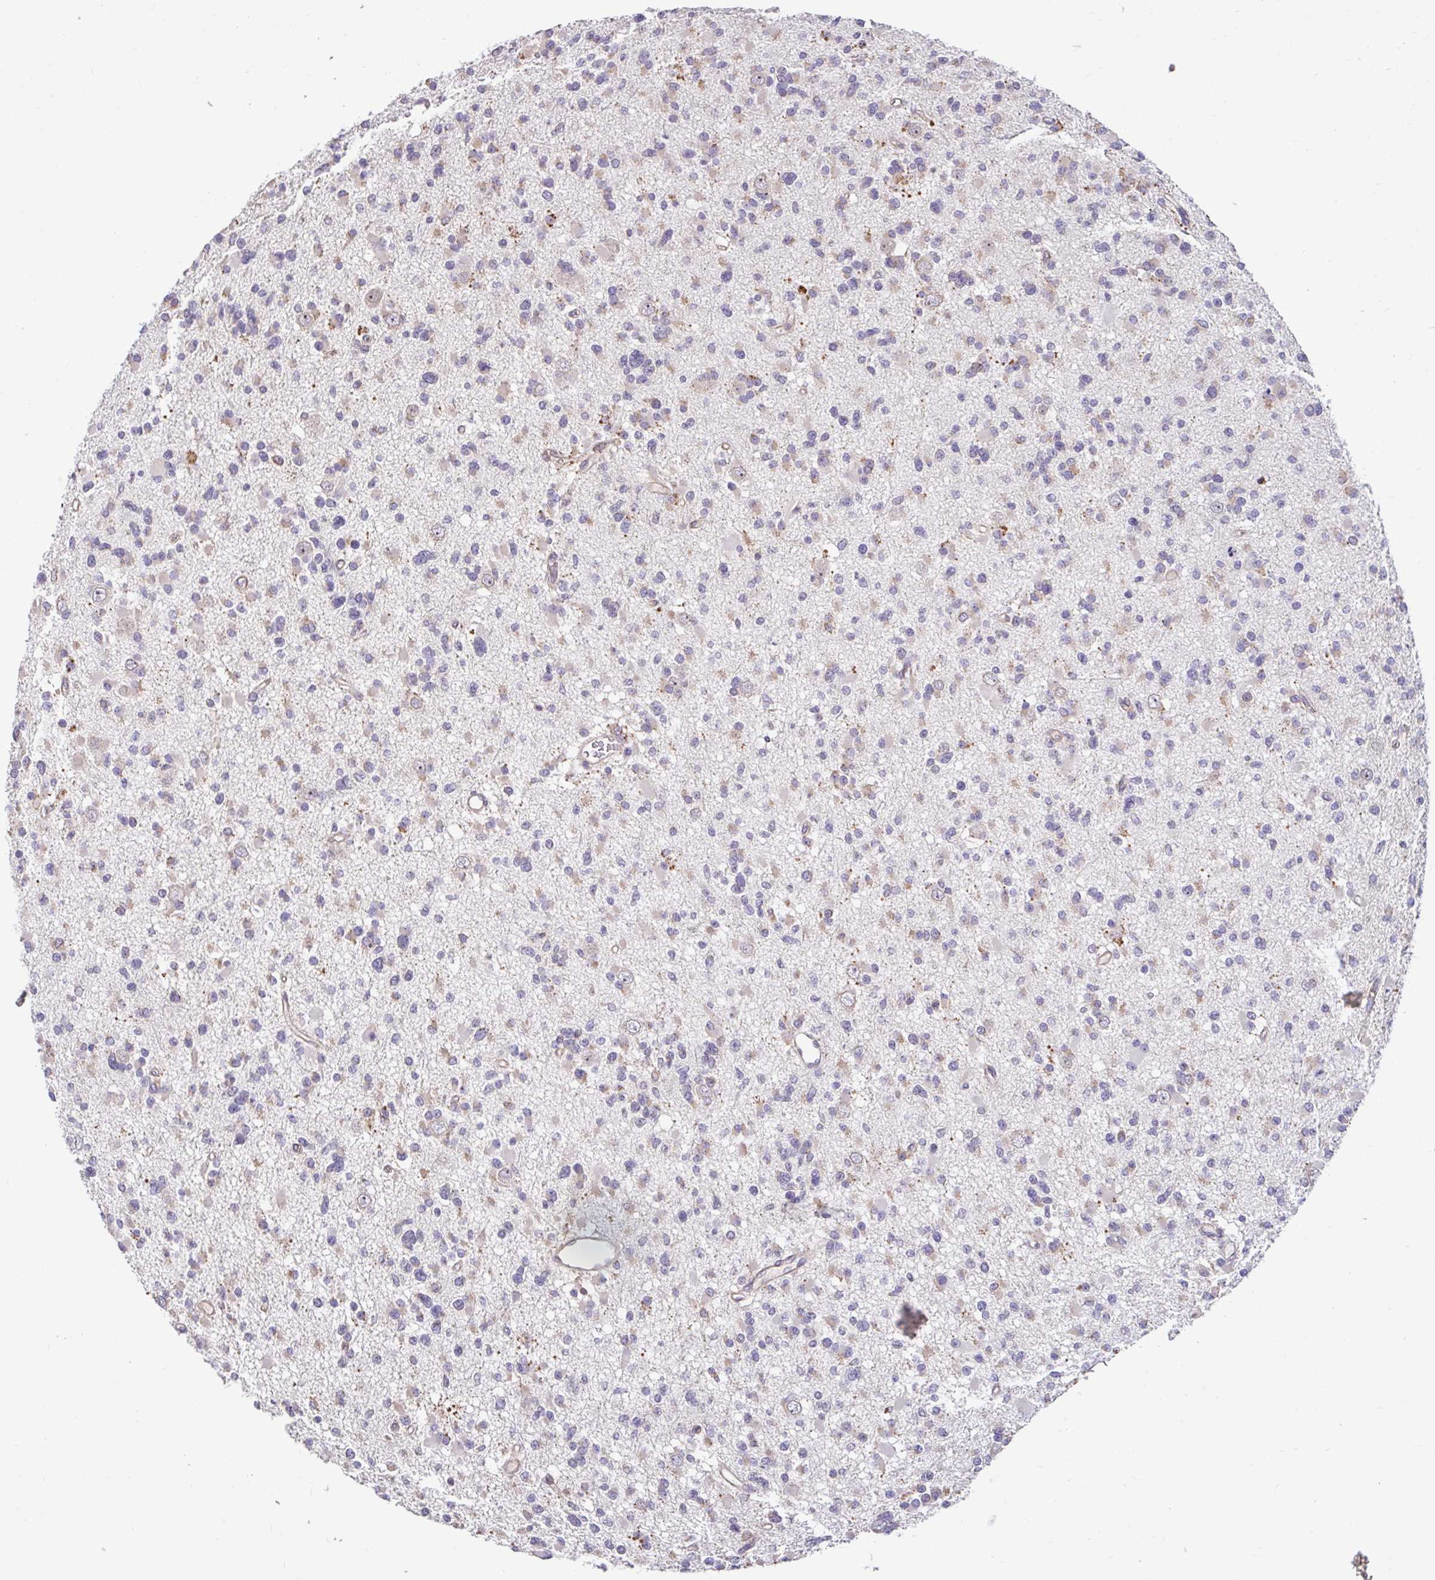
{"staining": {"intensity": "negative", "quantity": "none", "location": "none"}, "tissue": "glioma", "cell_type": "Tumor cells", "image_type": "cancer", "snomed": [{"axis": "morphology", "description": "Glioma, malignant, Low grade"}, {"axis": "topography", "description": "Brain"}], "caption": "DAB immunohistochemical staining of glioma reveals no significant staining in tumor cells.", "gene": "NT5C1B", "patient": {"sex": "female", "age": 22}}